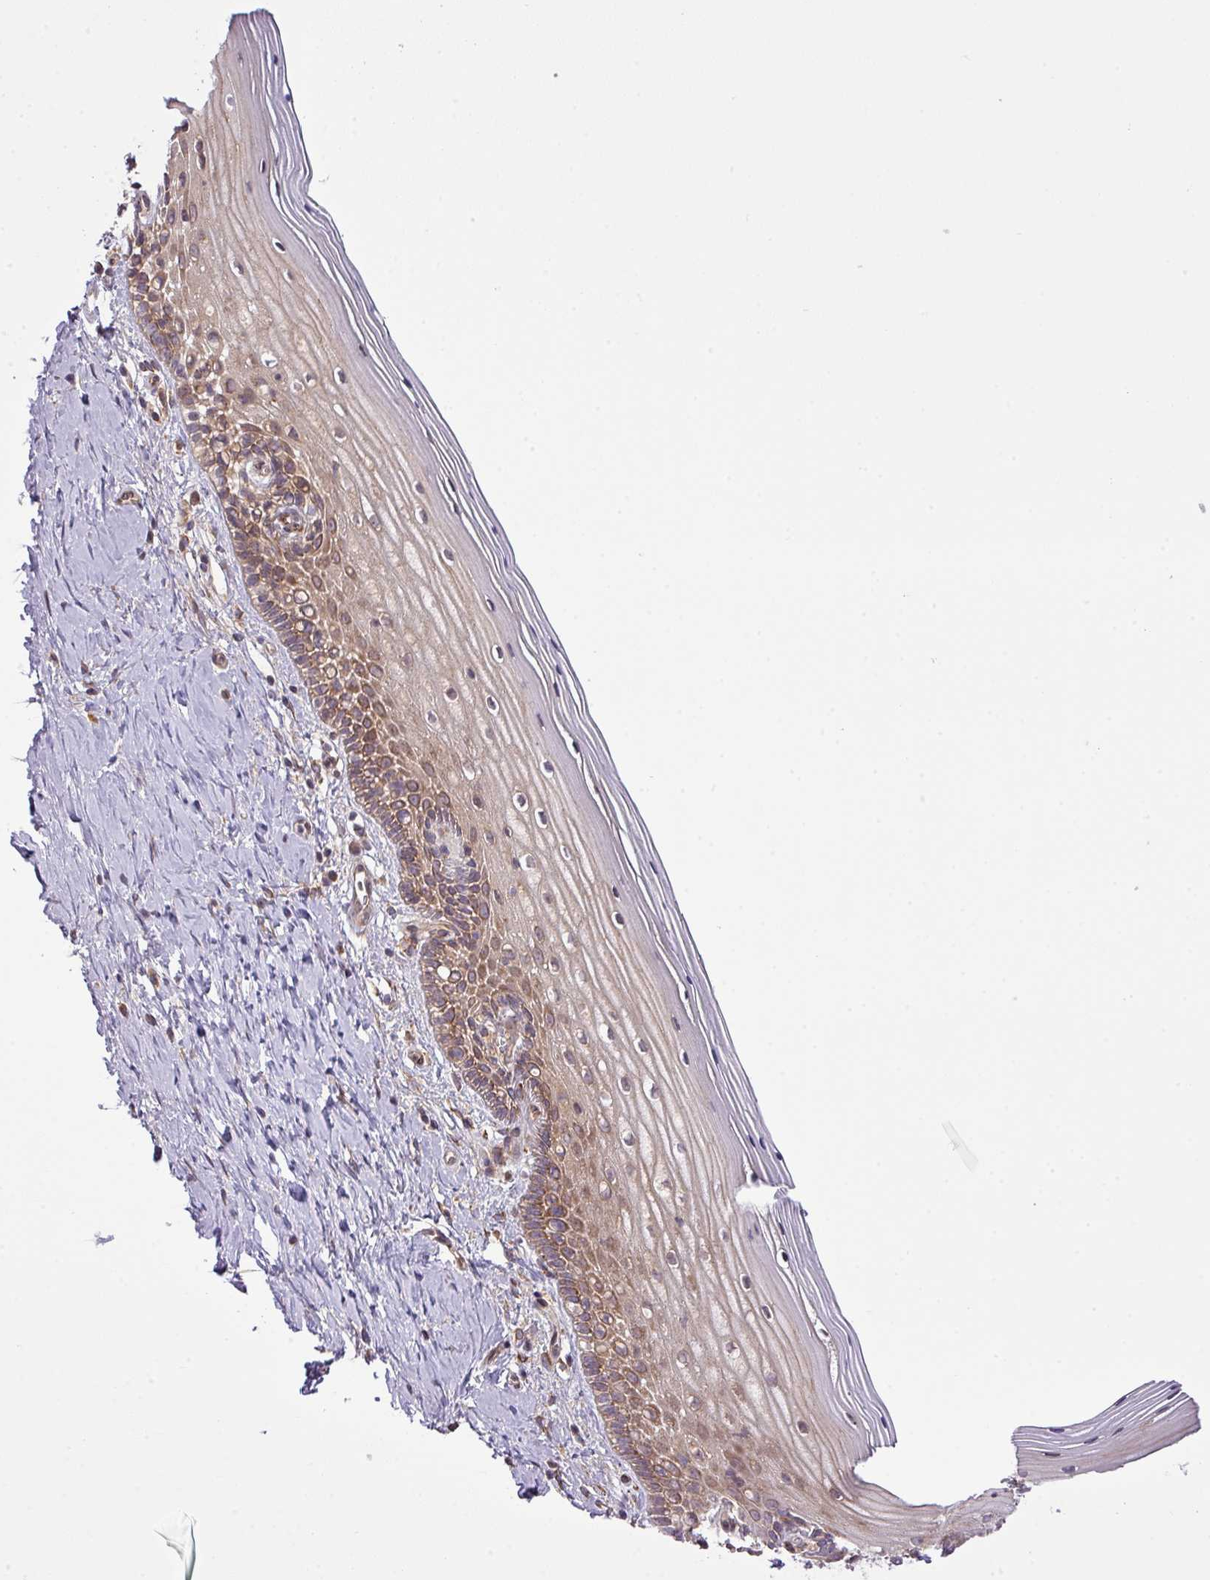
{"staining": {"intensity": "moderate", "quantity": "25%-75%", "location": "cytoplasmic/membranous"}, "tissue": "cervix", "cell_type": "Glandular cells", "image_type": "normal", "snomed": [{"axis": "morphology", "description": "Normal tissue, NOS"}, {"axis": "topography", "description": "Cervix"}], "caption": "Cervix stained with DAB immunohistochemistry reveals medium levels of moderate cytoplasmic/membranous staining in about 25%-75% of glandular cells. The protein is stained brown, and the nuclei are stained in blue (DAB IHC with brightfield microscopy, high magnification).", "gene": "FAM222B", "patient": {"sex": "female", "age": 44}}